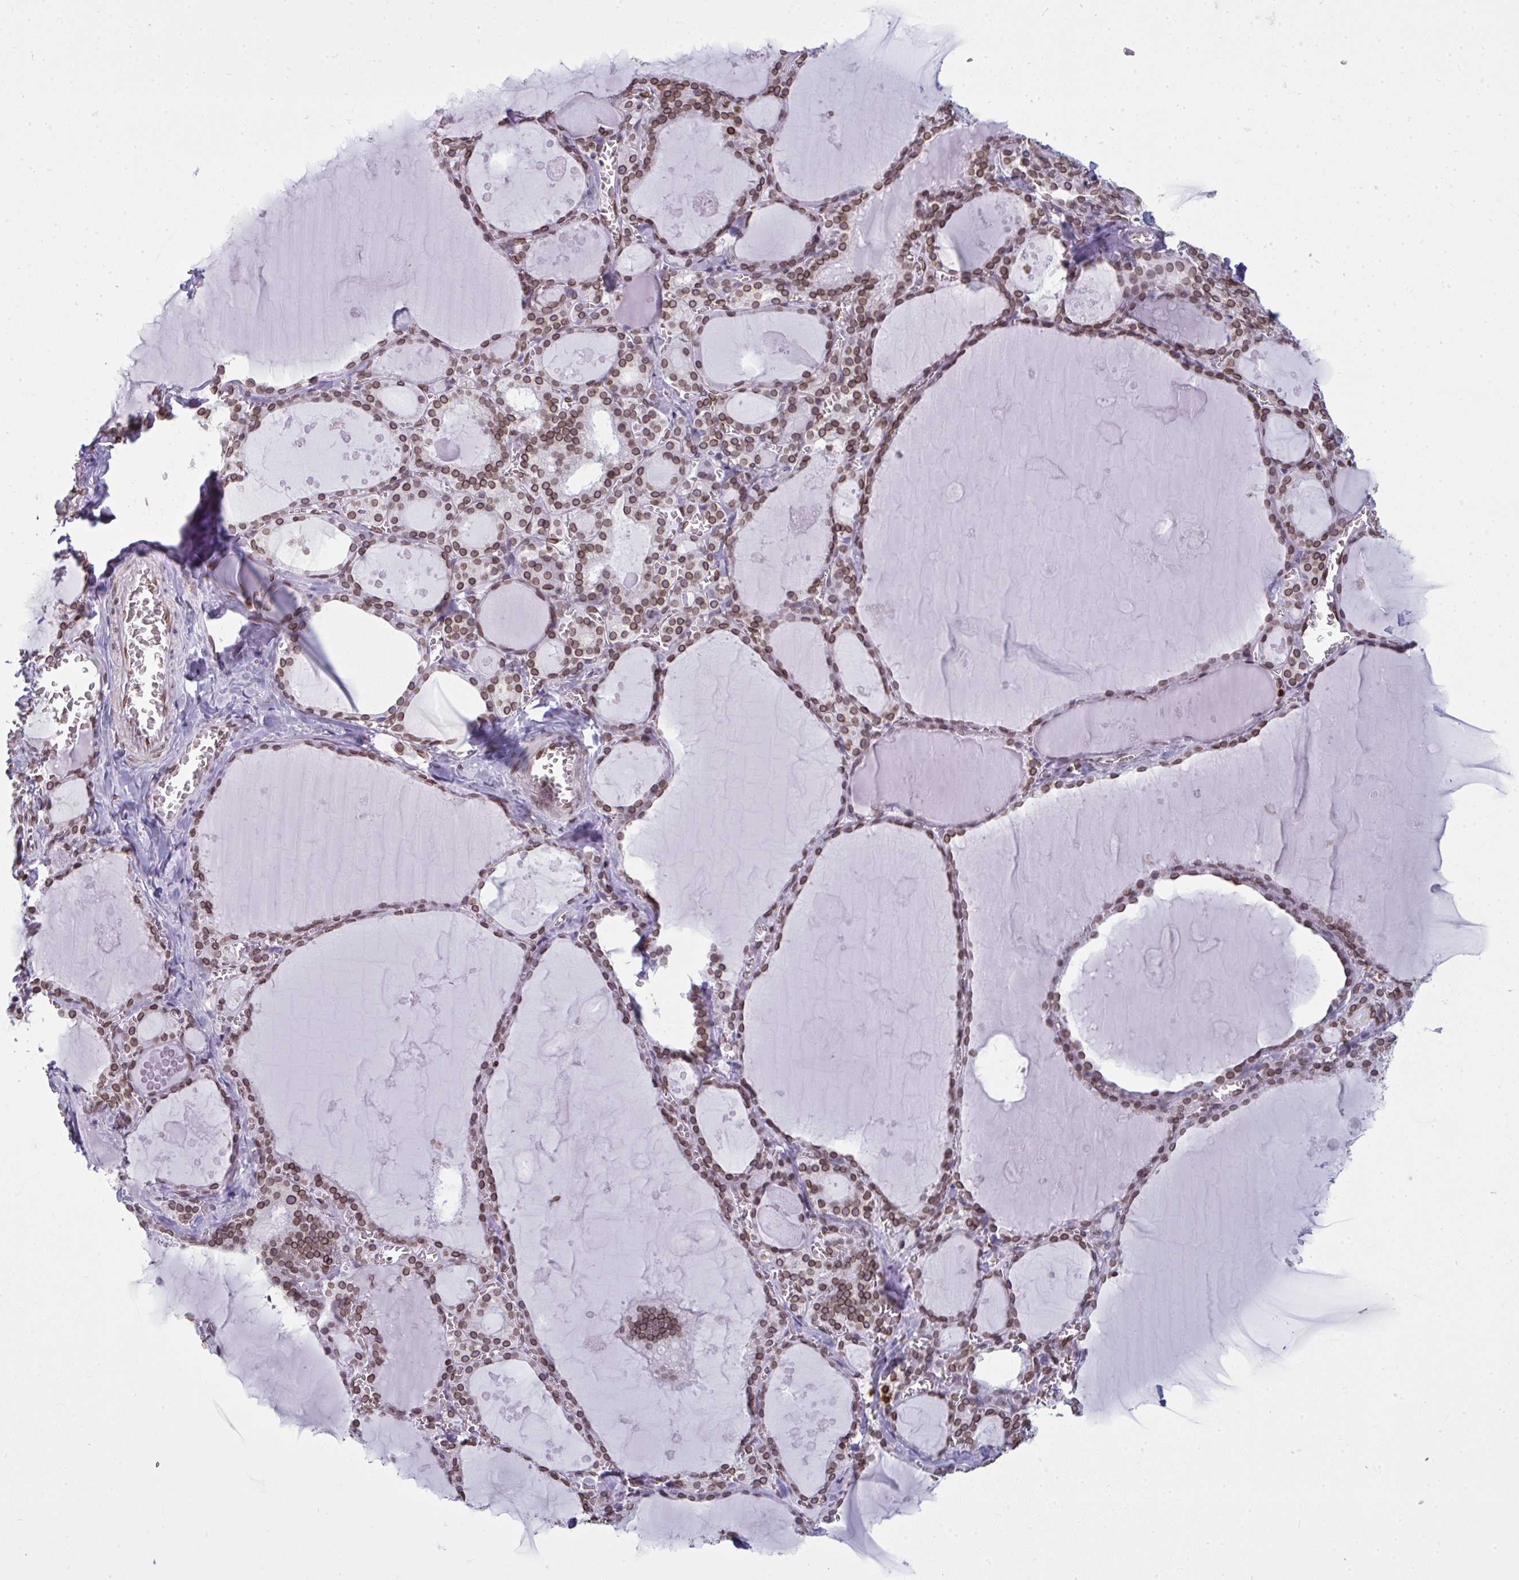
{"staining": {"intensity": "moderate", "quantity": ">75%", "location": "cytoplasmic/membranous,nuclear"}, "tissue": "thyroid gland", "cell_type": "Glandular cells", "image_type": "normal", "snomed": [{"axis": "morphology", "description": "Normal tissue, NOS"}, {"axis": "topography", "description": "Thyroid gland"}], "caption": "Moderate cytoplasmic/membranous,nuclear expression is identified in approximately >75% of glandular cells in unremarkable thyroid gland. (DAB IHC, brown staining for protein, blue staining for nuclei).", "gene": "LMNB2", "patient": {"sex": "male", "age": 56}}